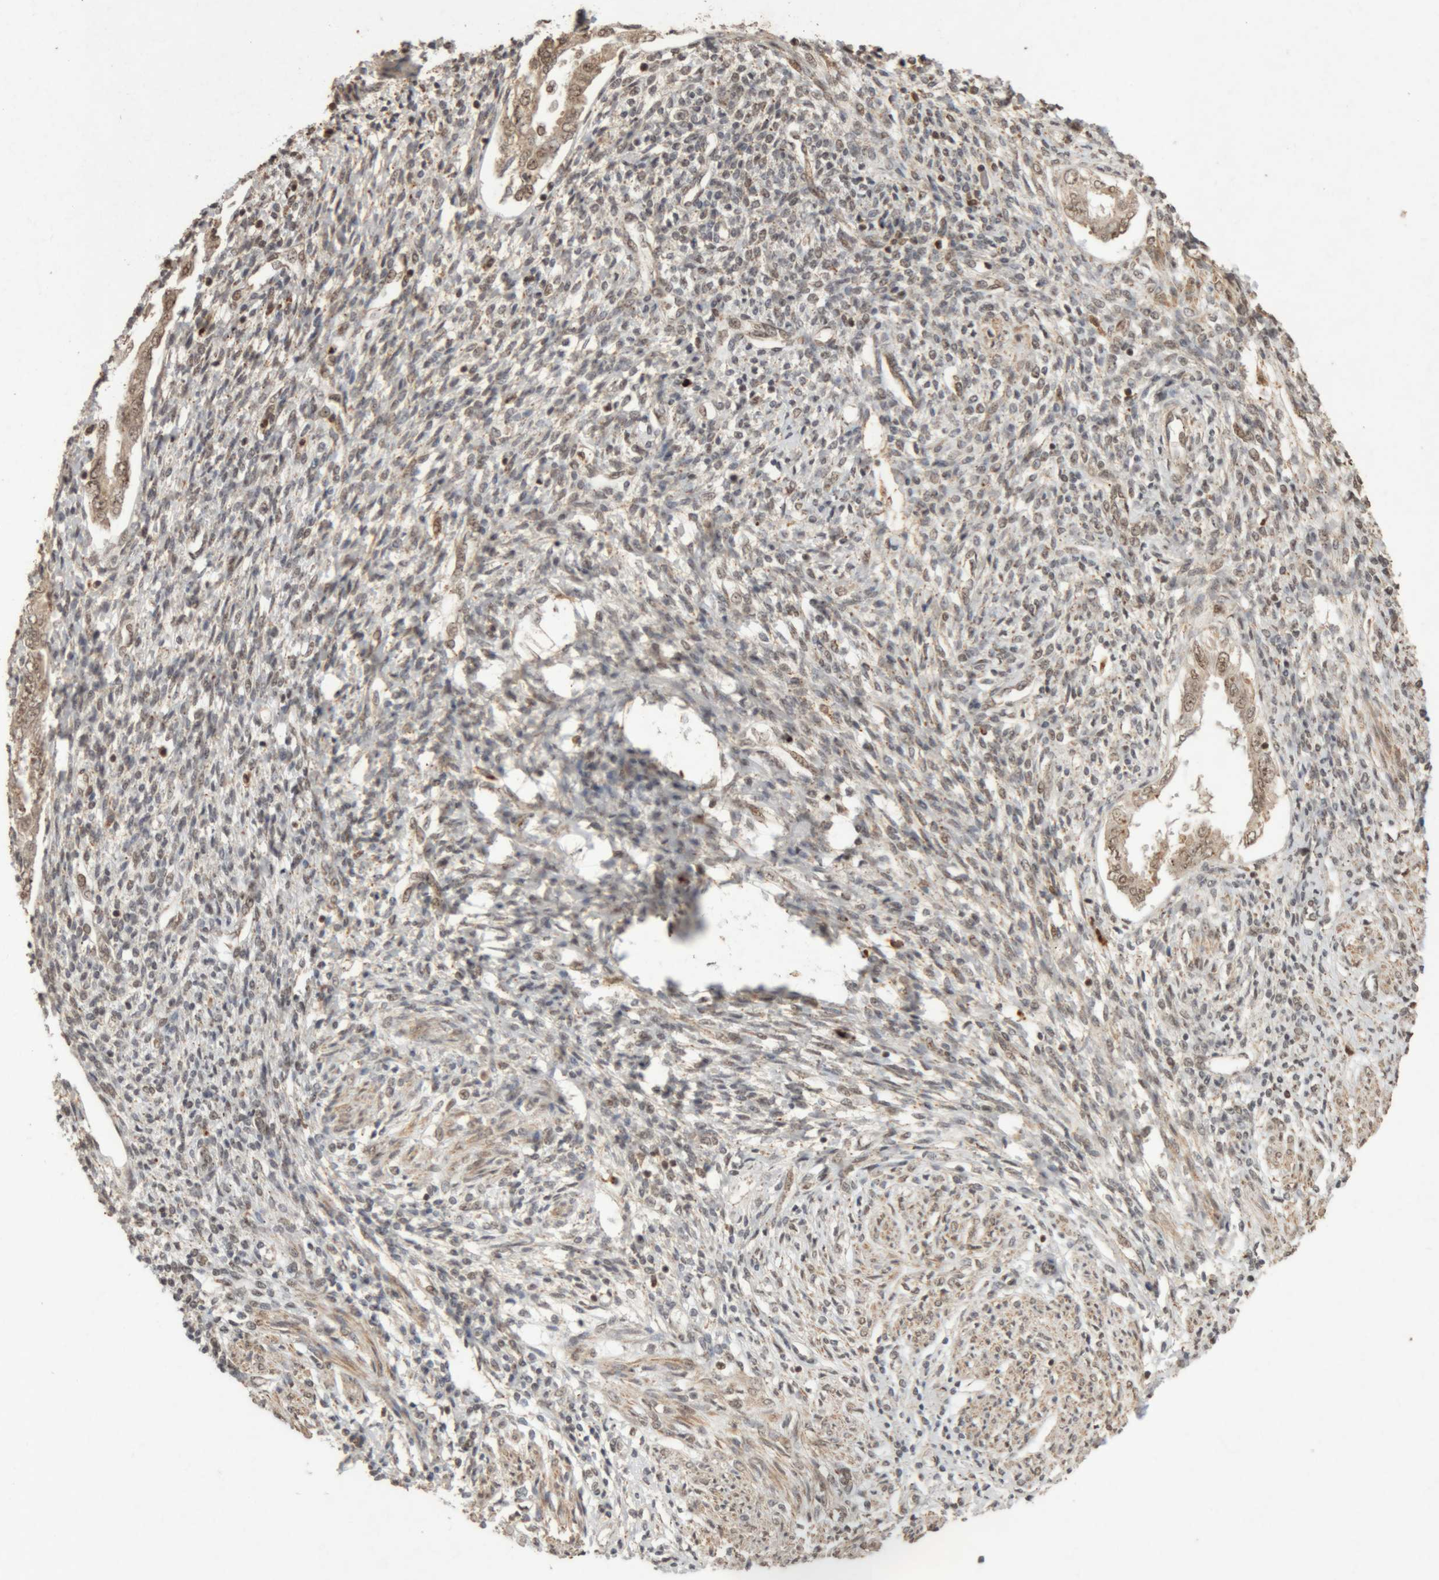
{"staining": {"intensity": "moderate", "quantity": "25%-75%", "location": "cytoplasmic/membranous,nuclear"}, "tissue": "endometrium", "cell_type": "Cells in endometrial stroma", "image_type": "normal", "snomed": [{"axis": "morphology", "description": "Normal tissue, NOS"}, {"axis": "topography", "description": "Endometrium"}], "caption": "Moderate cytoplasmic/membranous,nuclear protein staining is seen in about 25%-75% of cells in endometrial stroma in endometrium. The staining was performed using DAB (3,3'-diaminobenzidine), with brown indicating positive protein expression. Nuclei are stained blue with hematoxylin.", "gene": "KEAP1", "patient": {"sex": "female", "age": 66}}